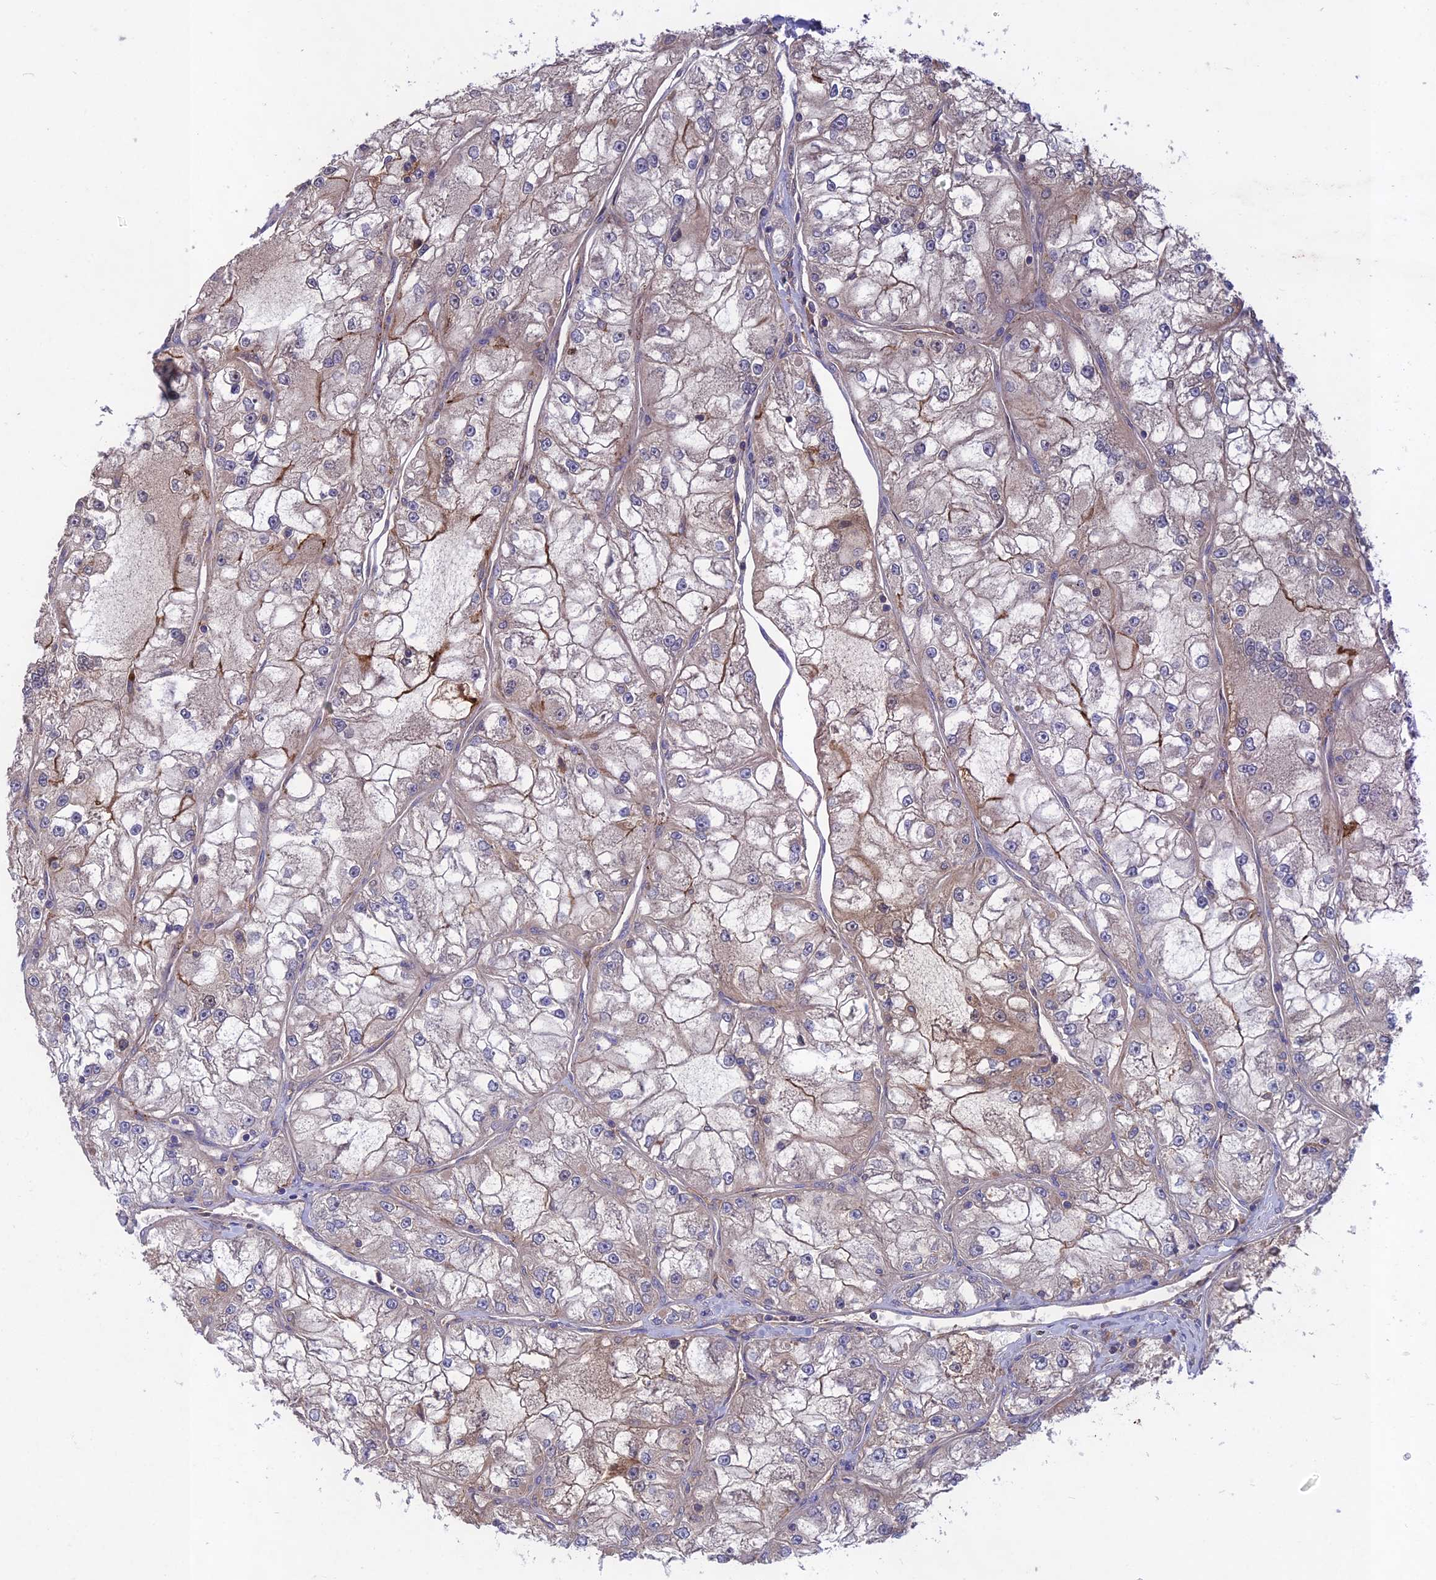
{"staining": {"intensity": "weak", "quantity": "<25%", "location": "cytoplasmic/membranous"}, "tissue": "renal cancer", "cell_type": "Tumor cells", "image_type": "cancer", "snomed": [{"axis": "morphology", "description": "Adenocarcinoma, NOS"}, {"axis": "topography", "description": "Kidney"}], "caption": "A micrograph of human renal cancer (adenocarcinoma) is negative for staining in tumor cells. (Stains: DAB immunohistochemistry with hematoxylin counter stain, Microscopy: brightfield microscopy at high magnification).", "gene": "ADO", "patient": {"sex": "female", "age": 72}}